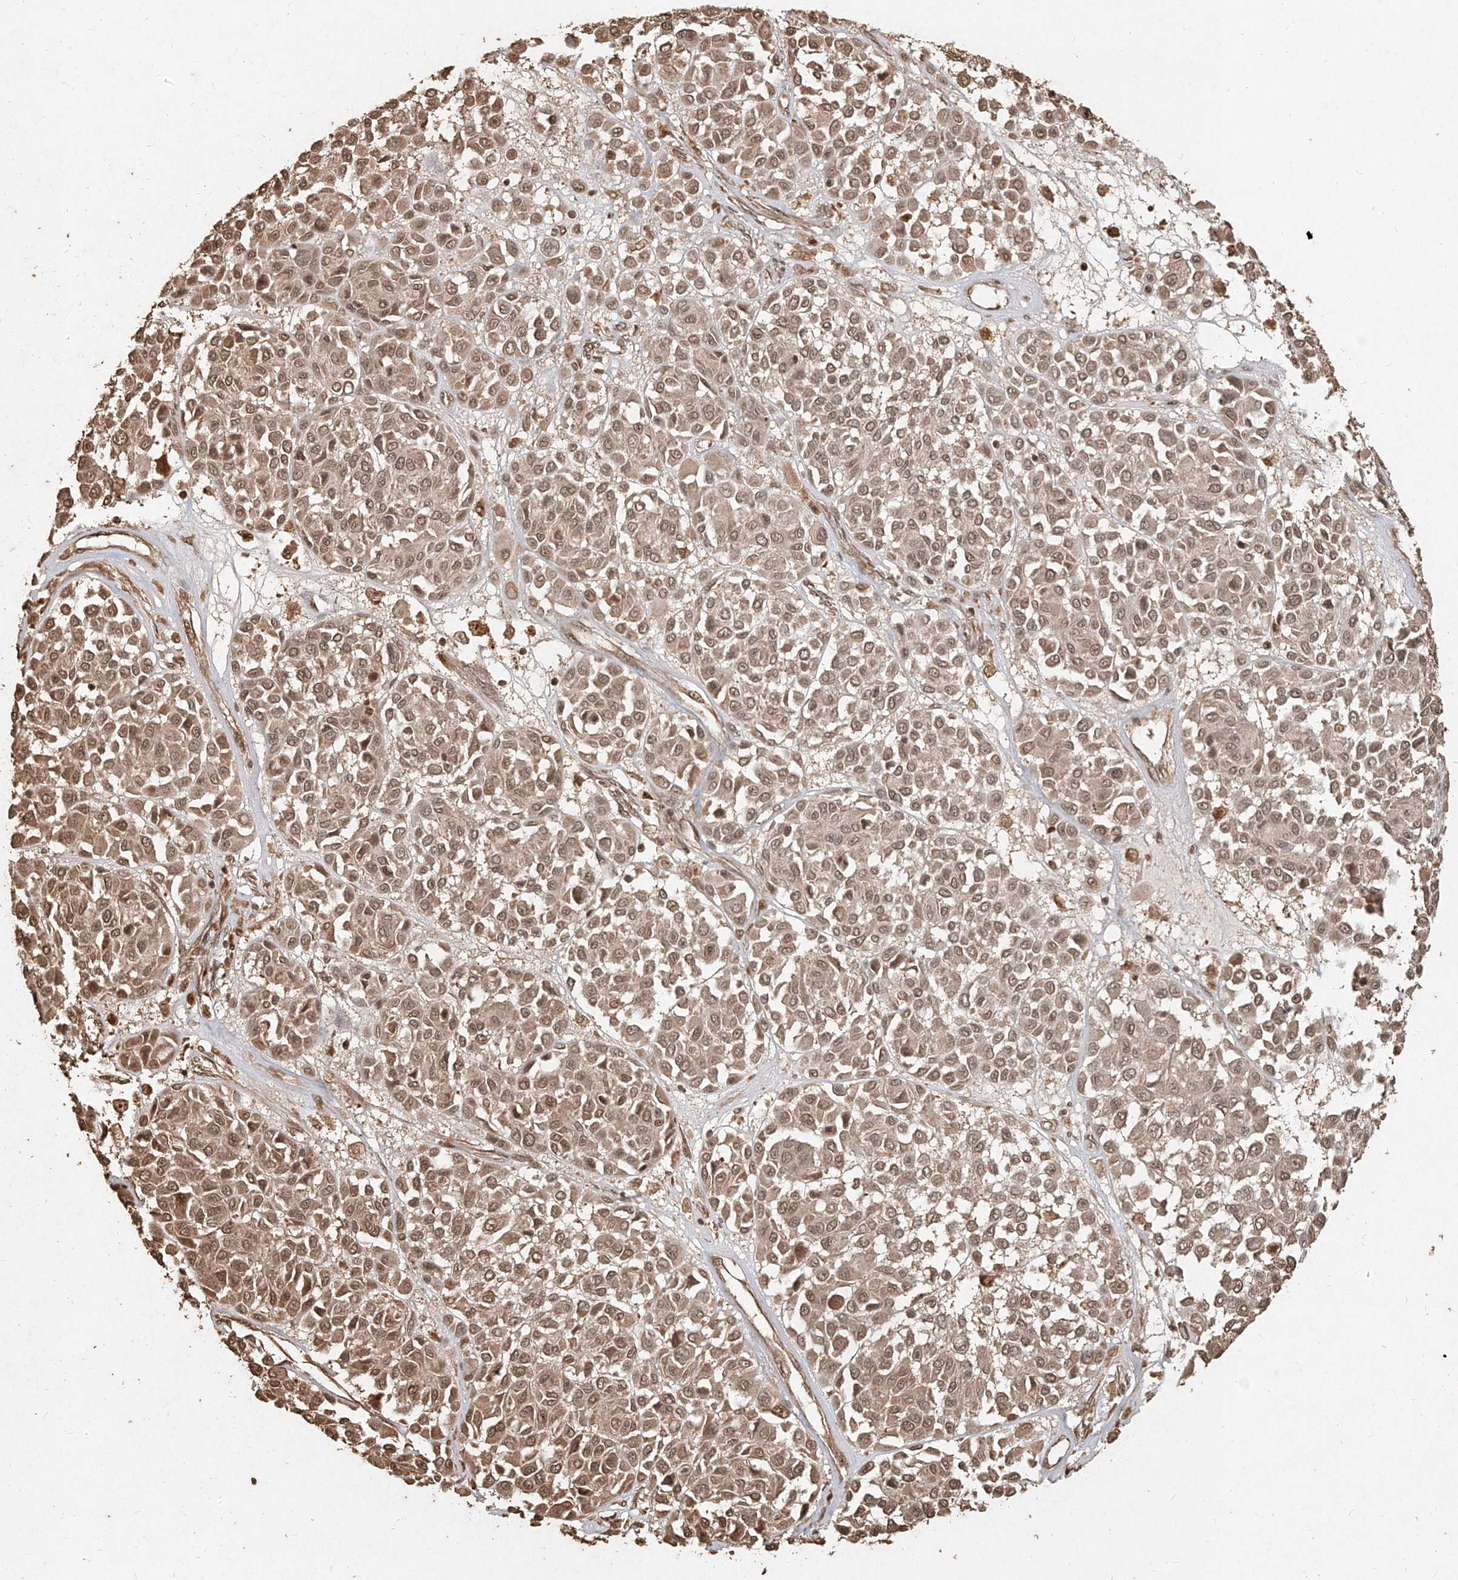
{"staining": {"intensity": "moderate", "quantity": ">75%", "location": "cytoplasmic/membranous,nuclear"}, "tissue": "melanoma", "cell_type": "Tumor cells", "image_type": "cancer", "snomed": [{"axis": "morphology", "description": "Malignant melanoma, Metastatic site"}, {"axis": "topography", "description": "Soft tissue"}], "caption": "High-power microscopy captured an immunohistochemistry photomicrograph of melanoma, revealing moderate cytoplasmic/membranous and nuclear positivity in approximately >75% of tumor cells.", "gene": "UBE2K", "patient": {"sex": "male", "age": 41}}